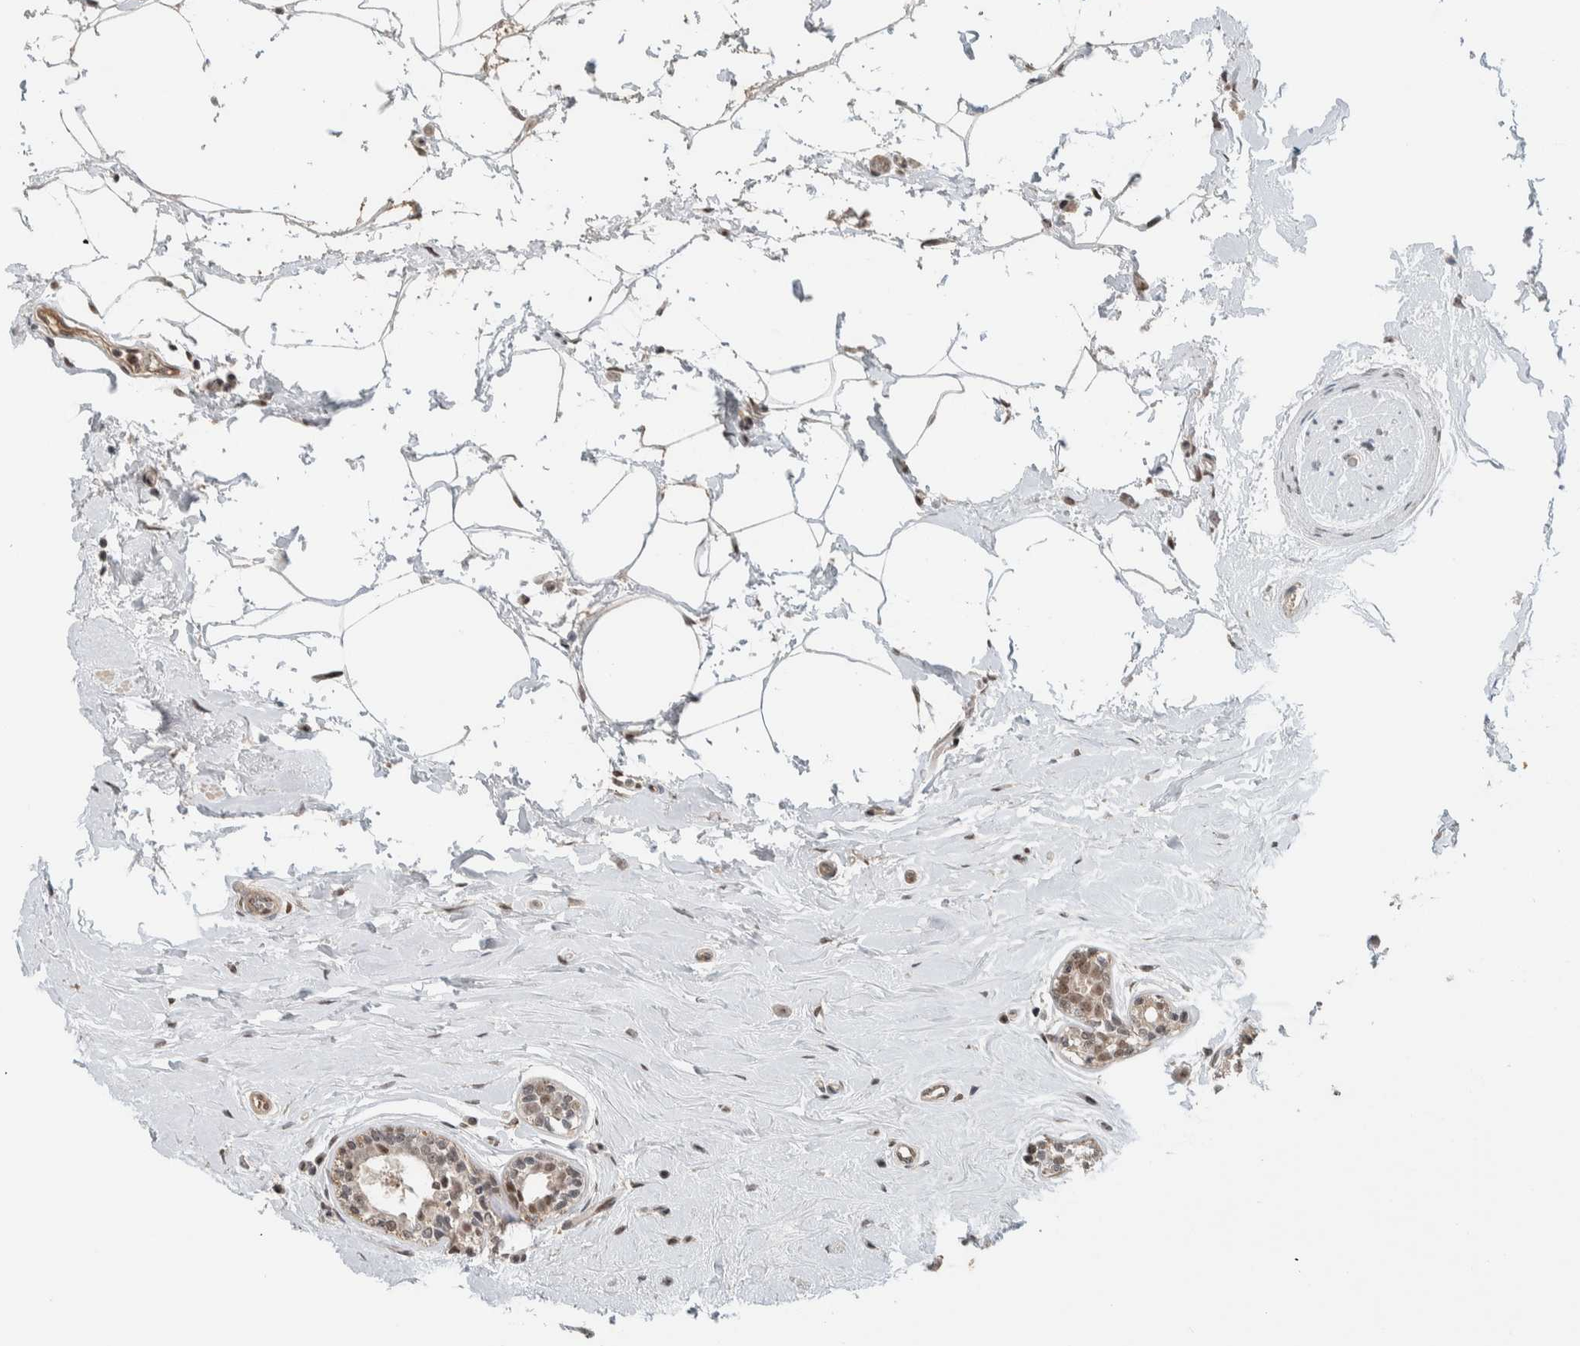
{"staining": {"intensity": "moderate", "quantity": ">75%", "location": "nuclear"}, "tissue": "breast cancer", "cell_type": "Tumor cells", "image_type": "cancer", "snomed": [{"axis": "morphology", "description": "Duct carcinoma"}, {"axis": "topography", "description": "Breast"}], "caption": "The photomicrograph reveals staining of breast infiltrating ductal carcinoma, revealing moderate nuclear protein expression (brown color) within tumor cells.", "gene": "ZFP91", "patient": {"sex": "female", "age": 55}}